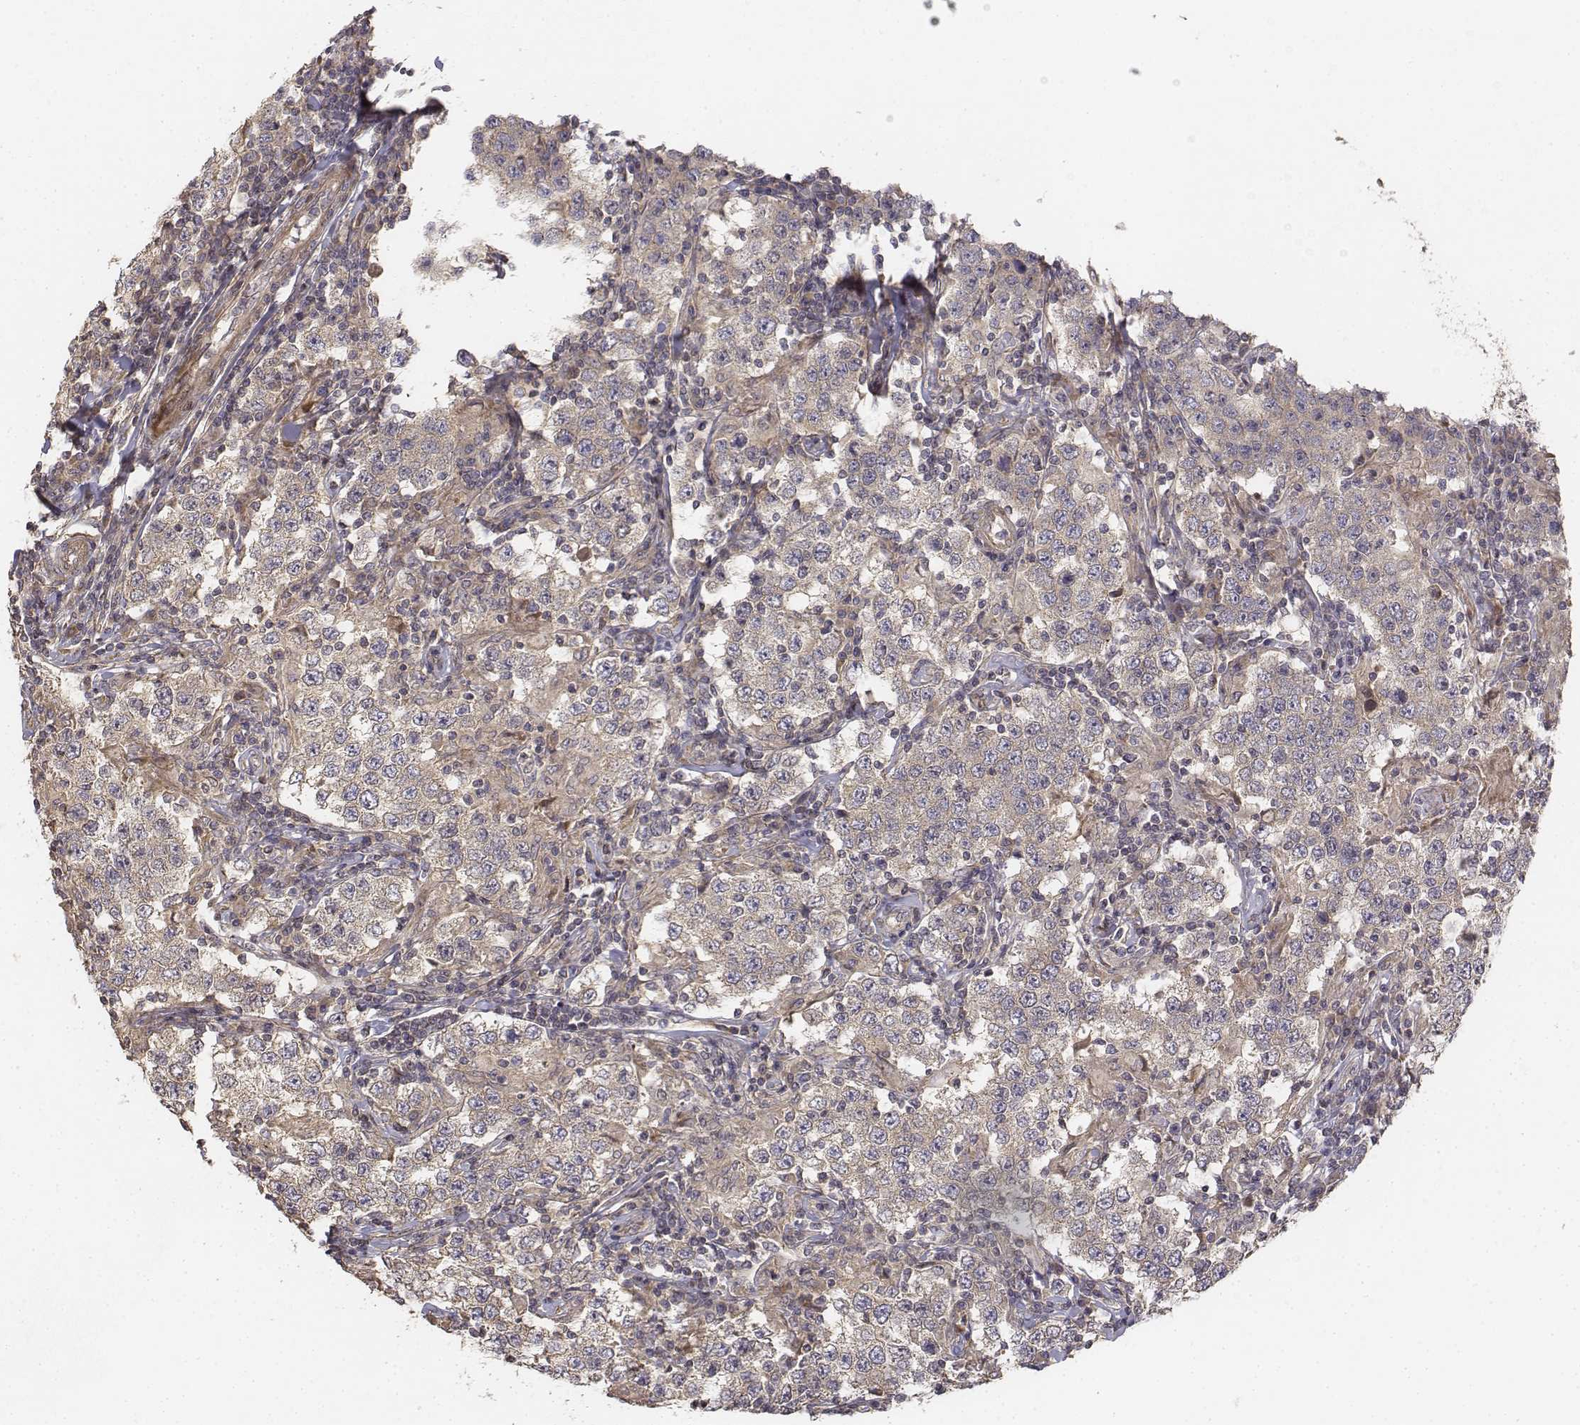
{"staining": {"intensity": "moderate", "quantity": "25%-75%", "location": "cytoplasmic/membranous"}, "tissue": "testis cancer", "cell_type": "Tumor cells", "image_type": "cancer", "snomed": [{"axis": "morphology", "description": "Seminoma, NOS"}, {"axis": "morphology", "description": "Carcinoma, Embryonal, NOS"}, {"axis": "topography", "description": "Testis"}], "caption": "IHC (DAB (3,3'-diaminobenzidine)) staining of human testis cancer (embryonal carcinoma) displays moderate cytoplasmic/membranous protein expression in approximately 25%-75% of tumor cells.", "gene": "FBXO21", "patient": {"sex": "male", "age": 41}}